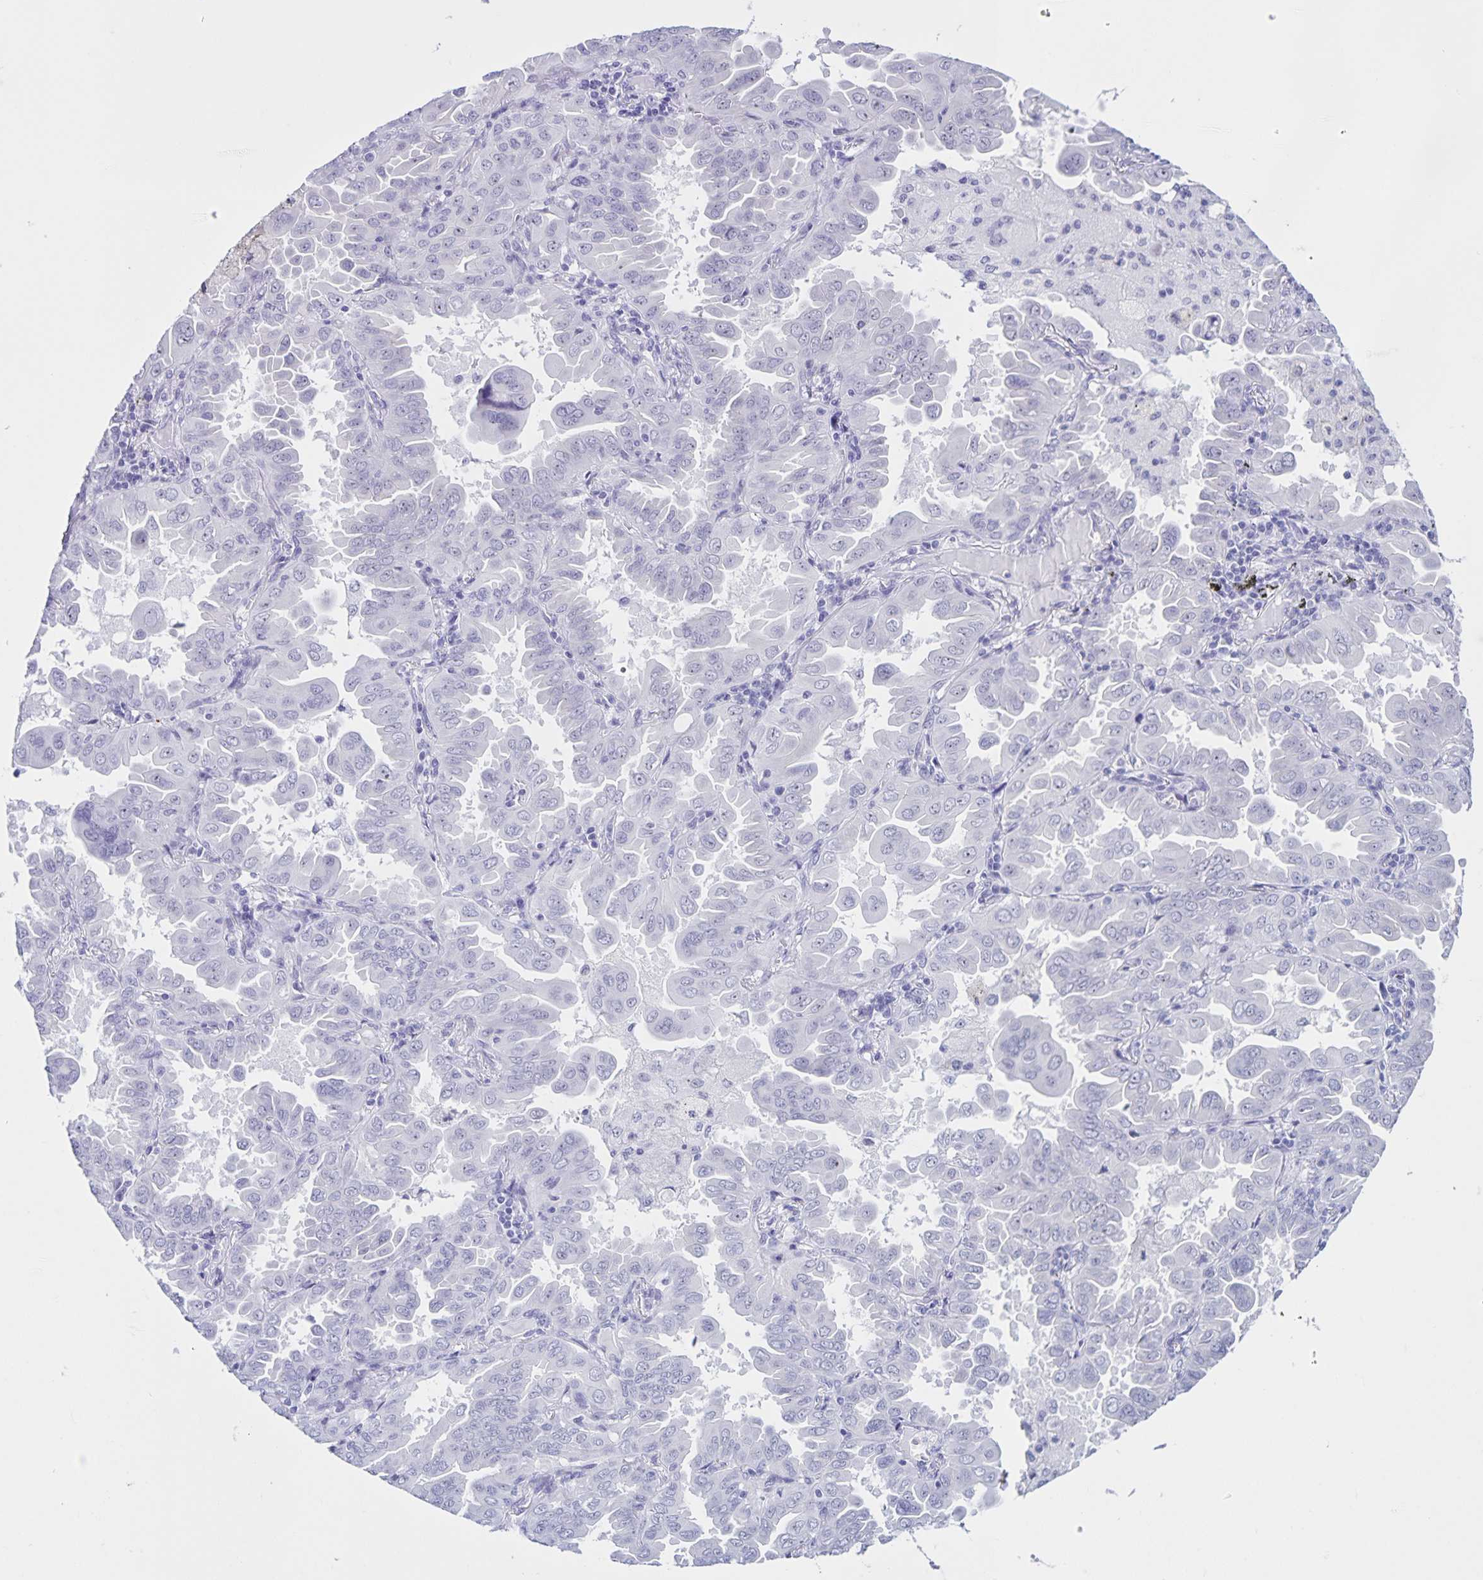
{"staining": {"intensity": "negative", "quantity": "none", "location": "none"}, "tissue": "lung cancer", "cell_type": "Tumor cells", "image_type": "cancer", "snomed": [{"axis": "morphology", "description": "Adenocarcinoma, NOS"}, {"axis": "topography", "description": "Lung"}], "caption": "This is a histopathology image of IHC staining of lung cancer, which shows no expression in tumor cells.", "gene": "FAM170A", "patient": {"sex": "male", "age": 64}}